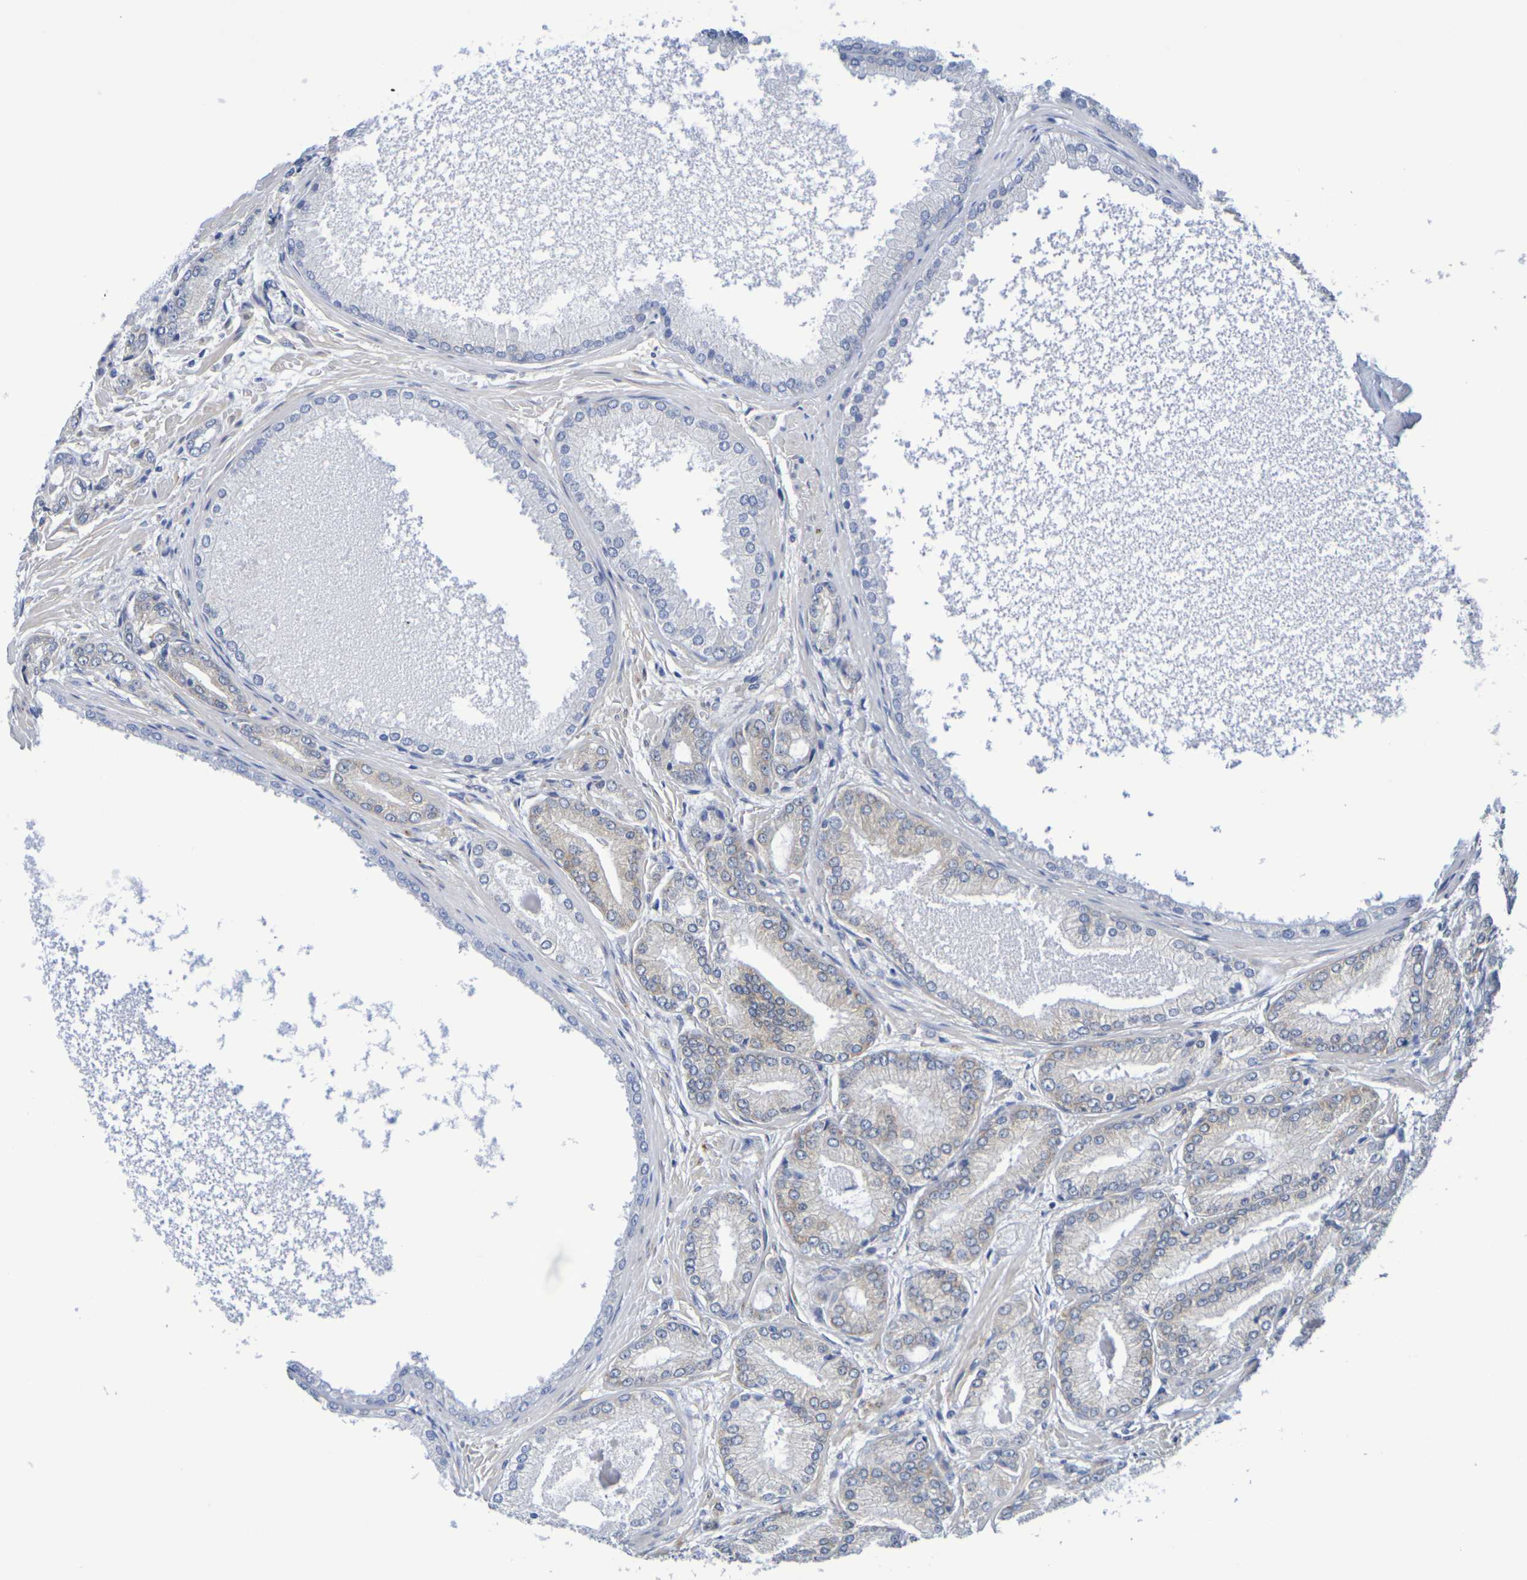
{"staining": {"intensity": "weak", "quantity": "<25%", "location": "cytoplasmic/membranous"}, "tissue": "prostate cancer", "cell_type": "Tumor cells", "image_type": "cancer", "snomed": [{"axis": "morphology", "description": "Adenocarcinoma, High grade"}, {"axis": "topography", "description": "Prostate"}], "caption": "A high-resolution histopathology image shows IHC staining of prostate cancer (high-grade adenocarcinoma), which reveals no significant expression in tumor cells.", "gene": "TMCC3", "patient": {"sex": "male", "age": 59}}